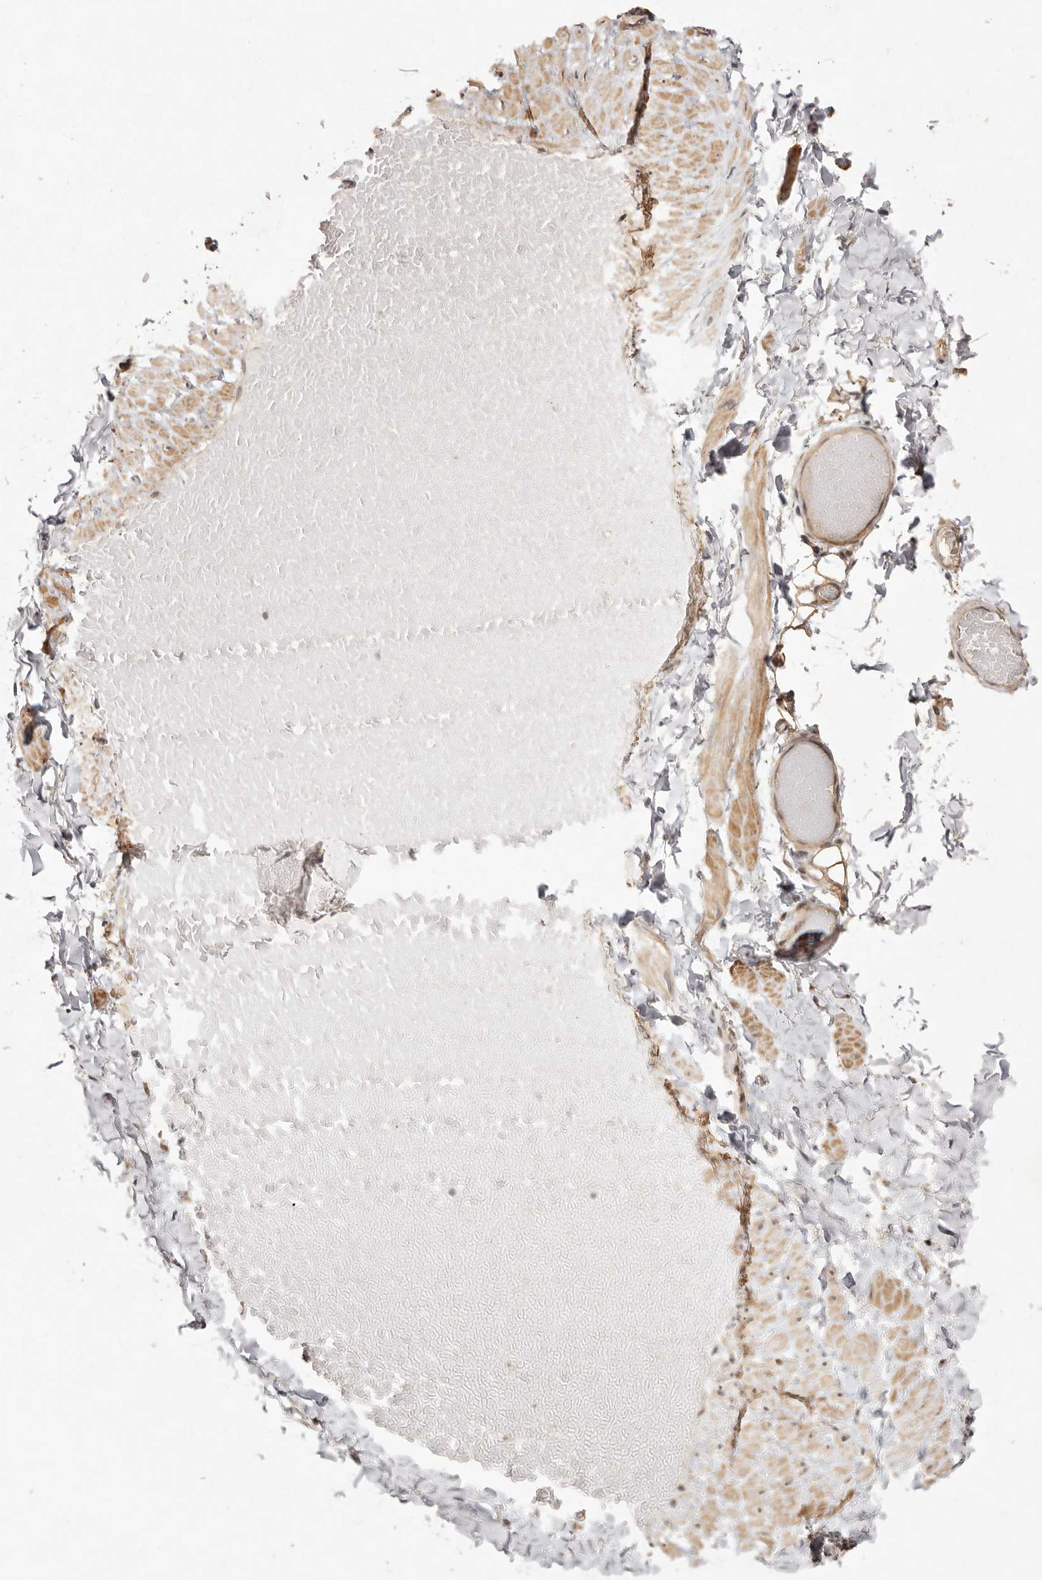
{"staining": {"intensity": "moderate", "quantity": ">75%", "location": "cytoplasmic/membranous"}, "tissue": "adipose tissue", "cell_type": "Adipocytes", "image_type": "normal", "snomed": [{"axis": "morphology", "description": "Normal tissue, NOS"}, {"axis": "topography", "description": "Adipose tissue"}, {"axis": "topography", "description": "Vascular tissue"}, {"axis": "topography", "description": "Peripheral nerve tissue"}], "caption": "Adipocytes exhibit moderate cytoplasmic/membranous expression in approximately >75% of cells in normal adipose tissue.", "gene": "BUD31", "patient": {"sex": "male", "age": 25}}